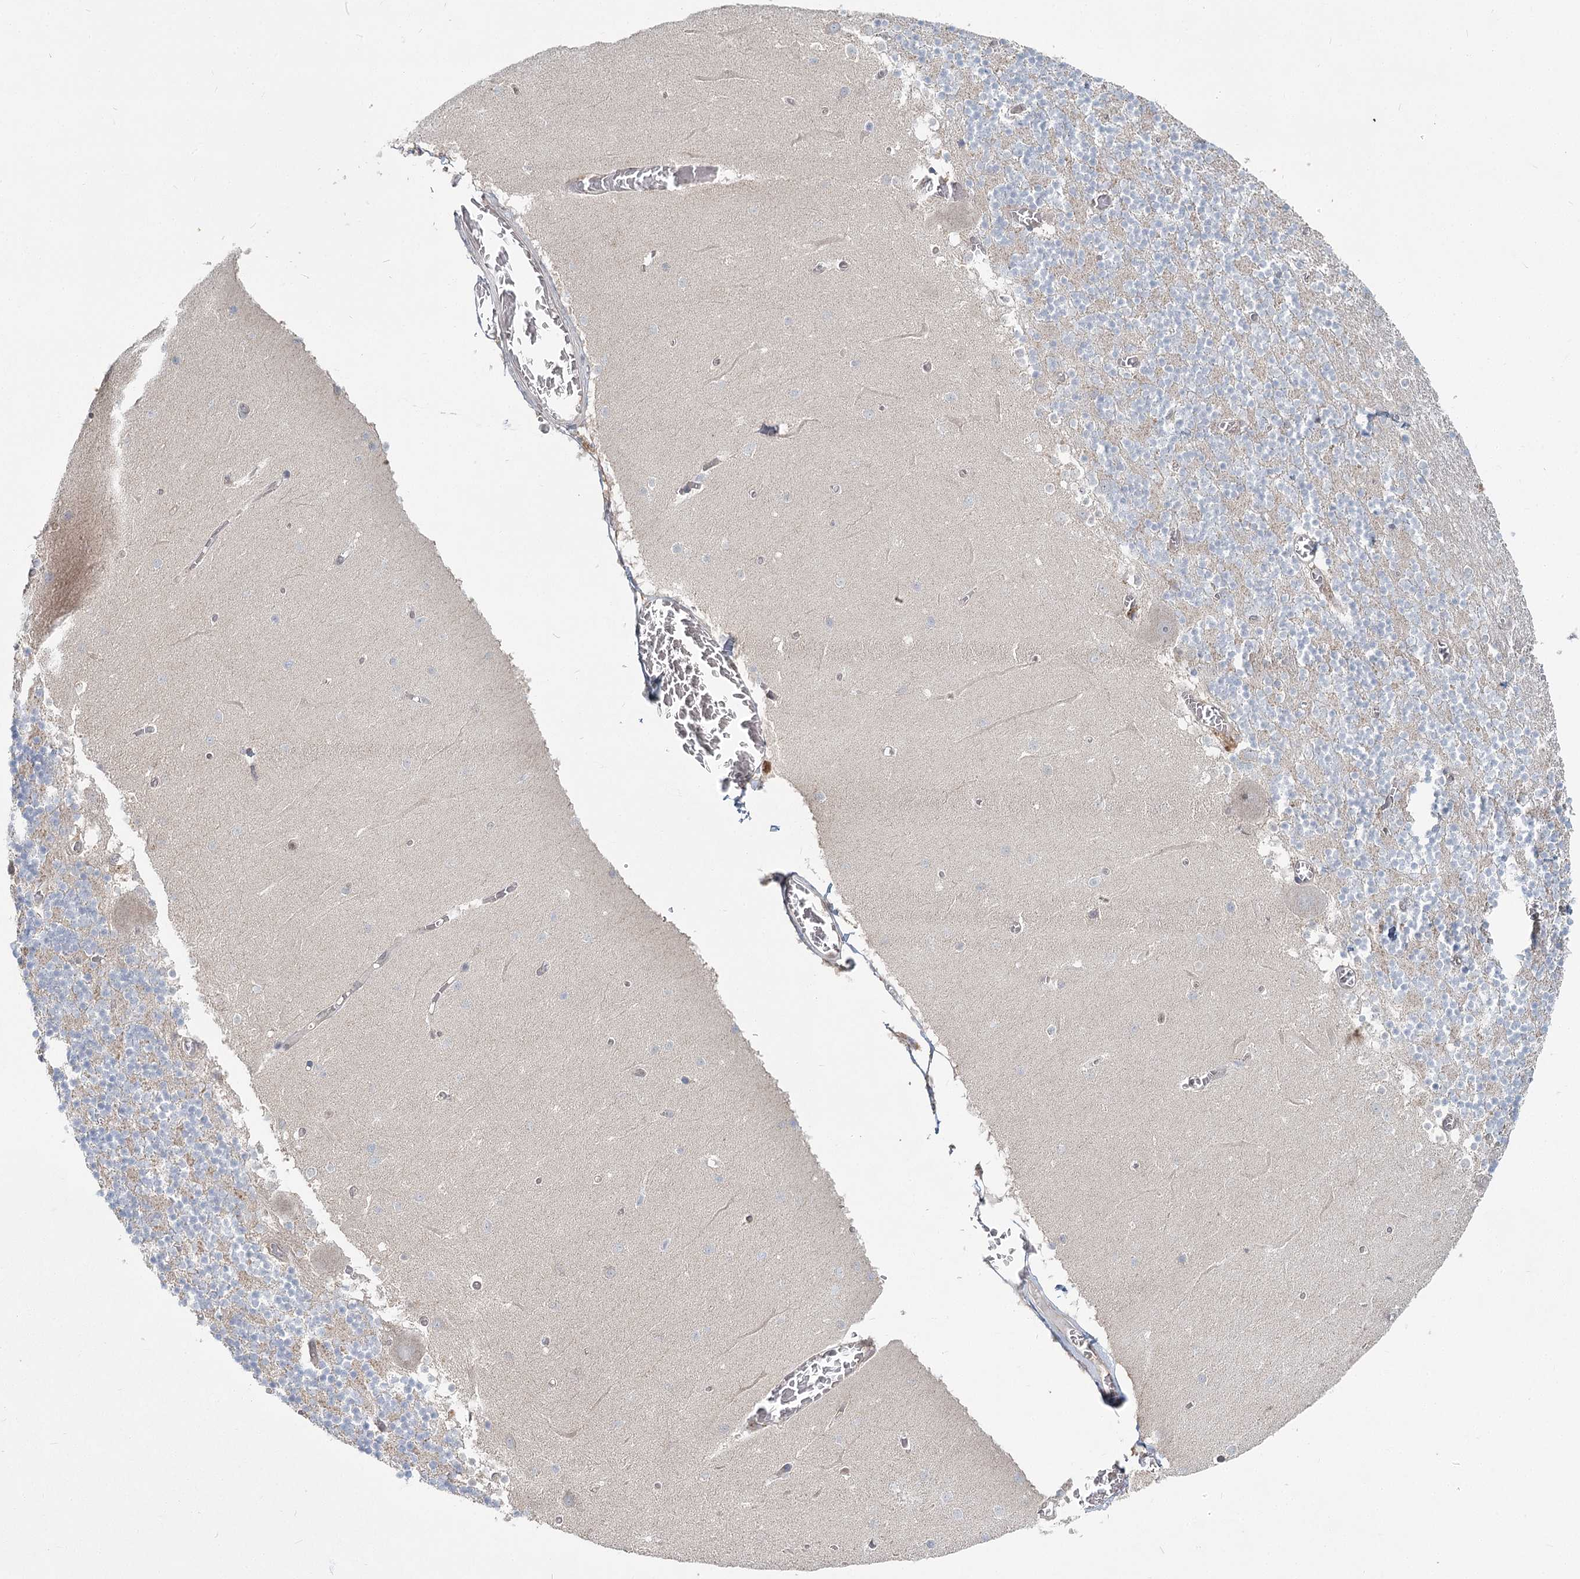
{"staining": {"intensity": "weak", "quantity": "<25%", "location": "cytoplasmic/membranous"}, "tissue": "cerebellum", "cell_type": "Cells in granular layer", "image_type": "normal", "snomed": [{"axis": "morphology", "description": "Normal tissue, NOS"}, {"axis": "topography", "description": "Cerebellum"}], "caption": "Human cerebellum stained for a protein using IHC shows no positivity in cells in granular layer.", "gene": "THNSL1", "patient": {"sex": "female", "age": 28}}